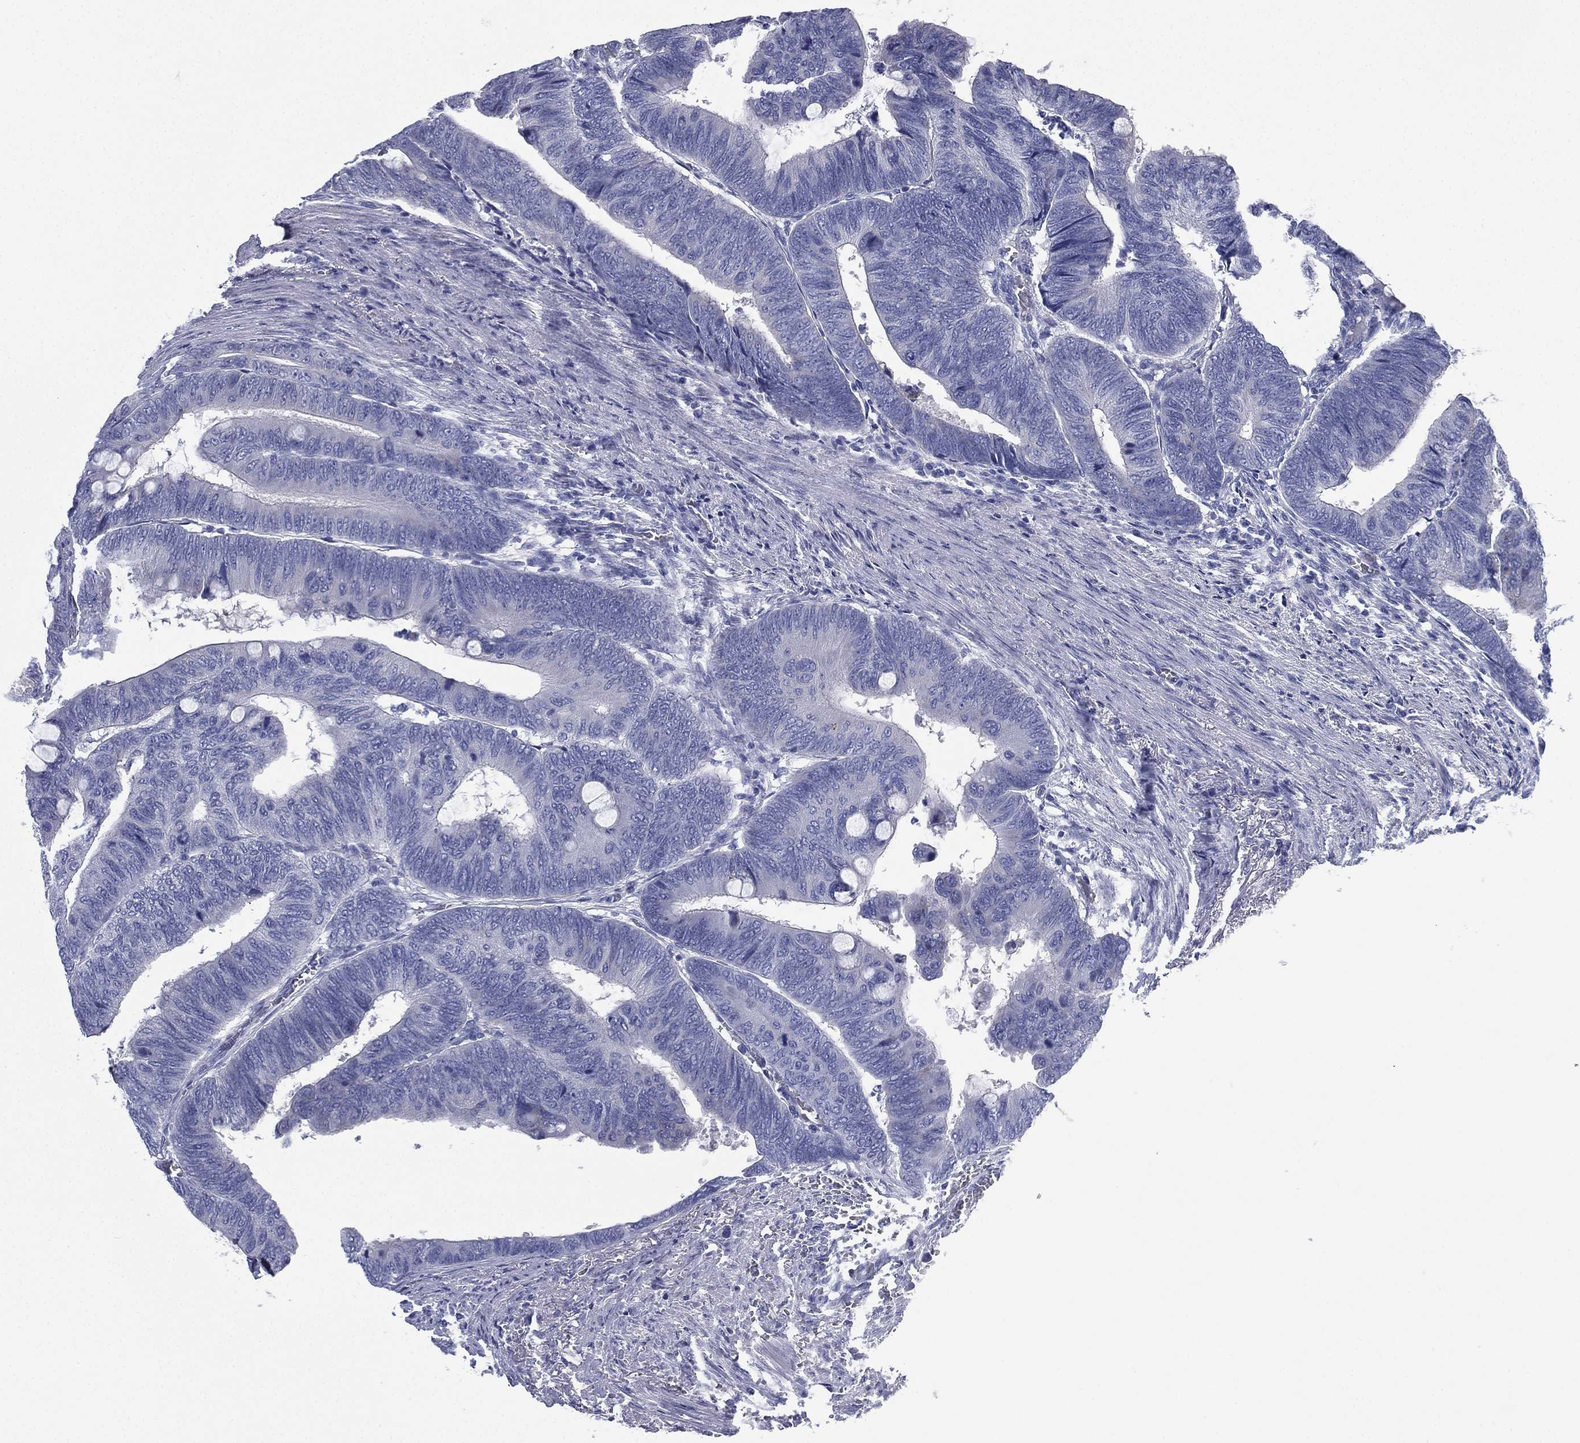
{"staining": {"intensity": "negative", "quantity": "none", "location": "none"}, "tissue": "colorectal cancer", "cell_type": "Tumor cells", "image_type": "cancer", "snomed": [{"axis": "morphology", "description": "Normal tissue, NOS"}, {"axis": "morphology", "description": "Adenocarcinoma, NOS"}, {"axis": "topography", "description": "Rectum"}, {"axis": "topography", "description": "Peripheral nerve tissue"}], "caption": "An immunohistochemistry micrograph of colorectal cancer is shown. There is no staining in tumor cells of colorectal cancer.", "gene": "FCER2", "patient": {"sex": "male", "age": 92}}